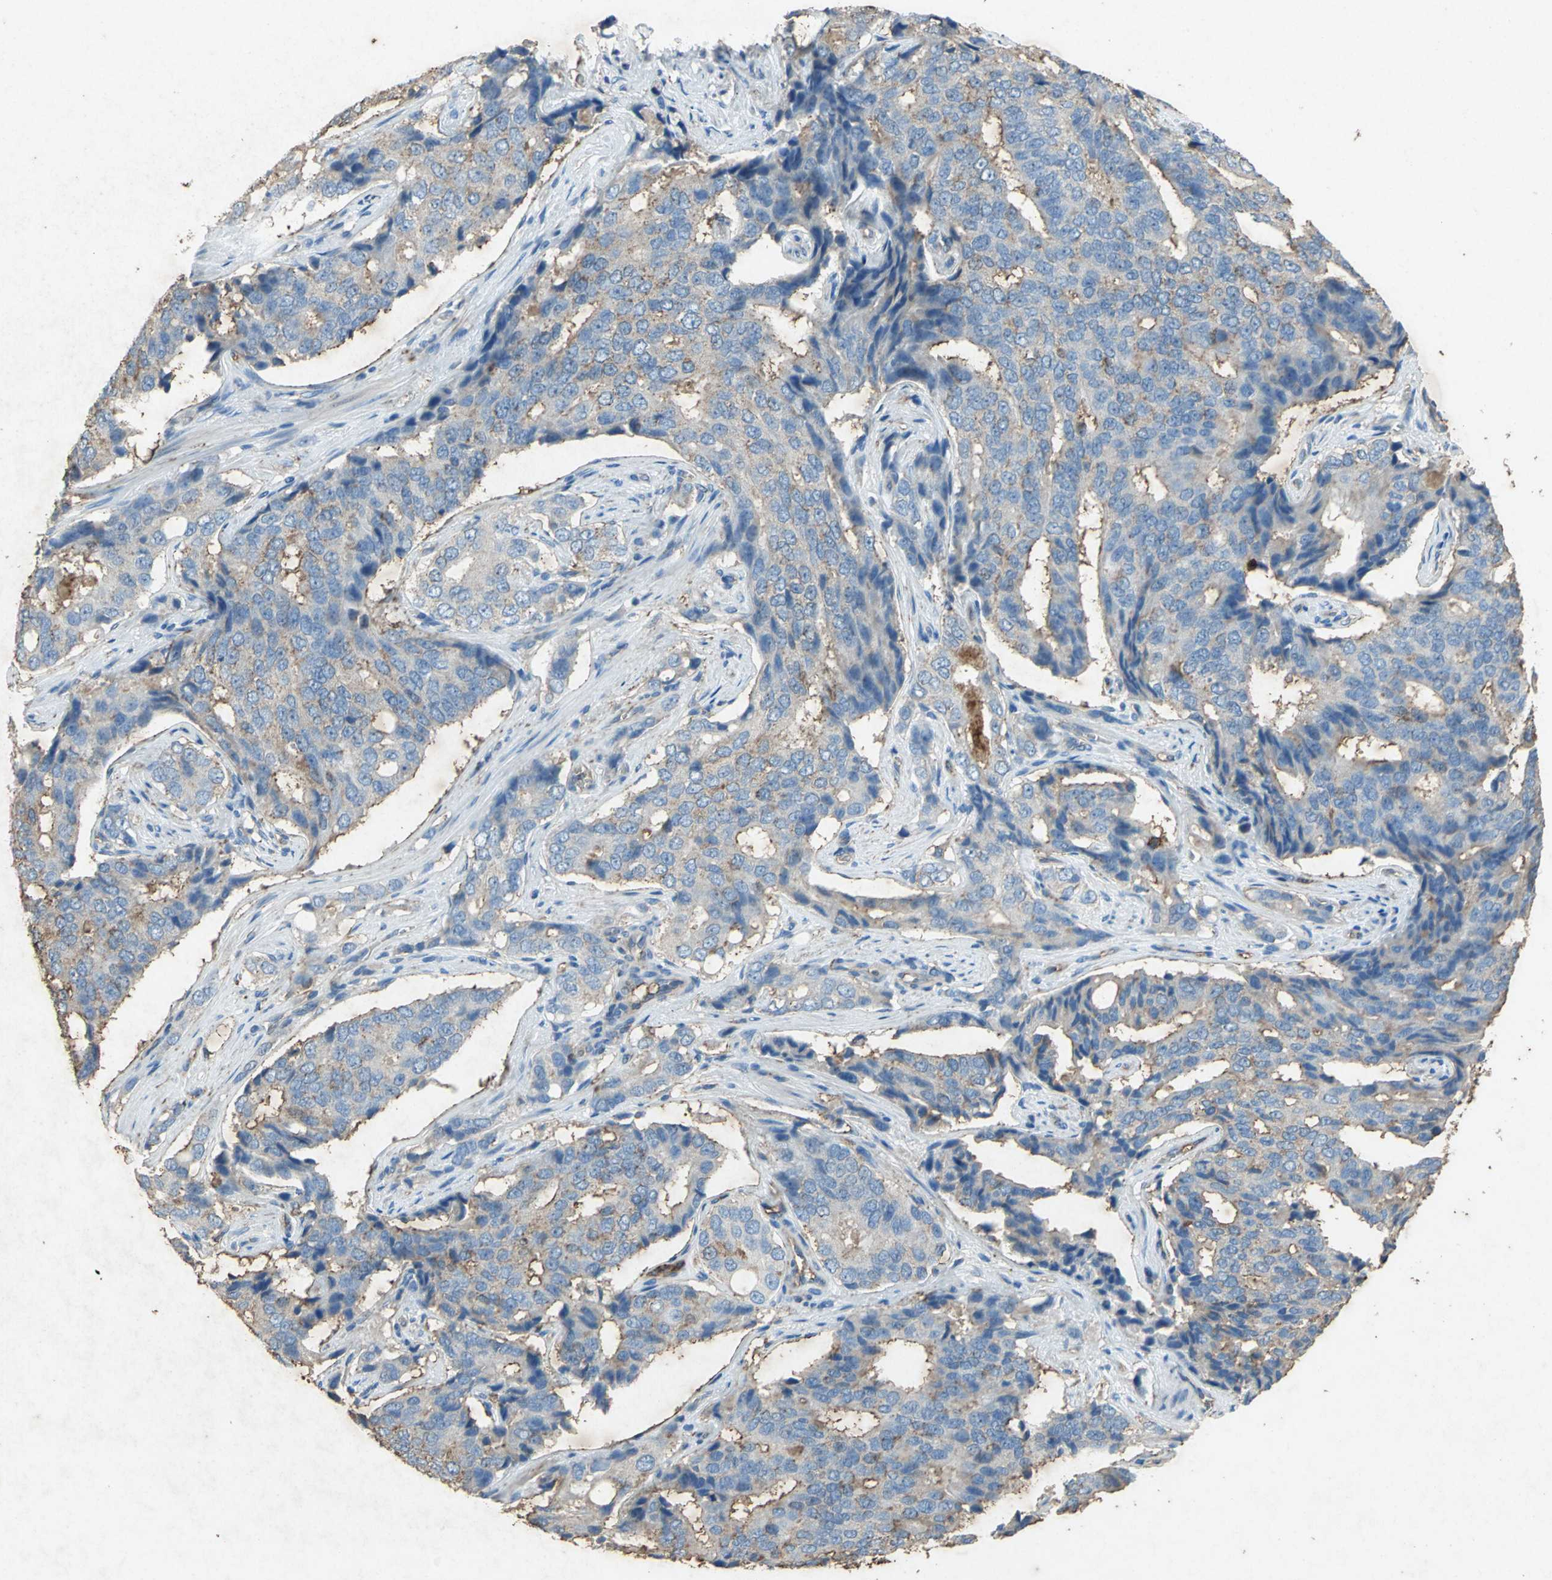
{"staining": {"intensity": "moderate", "quantity": "25%-75%", "location": "cytoplasmic/membranous"}, "tissue": "prostate cancer", "cell_type": "Tumor cells", "image_type": "cancer", "snomed": [{"axis": "morphology", "description": "Adenocarcinoma, High grade"}, {"axis": "topography", "description": "Prostate"}], "caption": "A micrograph of adenocarcinoma (high-grade) (prostate) stained for a protein reveals moderate cytoplasmic/membranous brown staining in tumor cells. (DAB IHC with brightfield microscopy, high magnification).", "gene": "CCR6", "patient": {"sex": "male", "age": 58}}